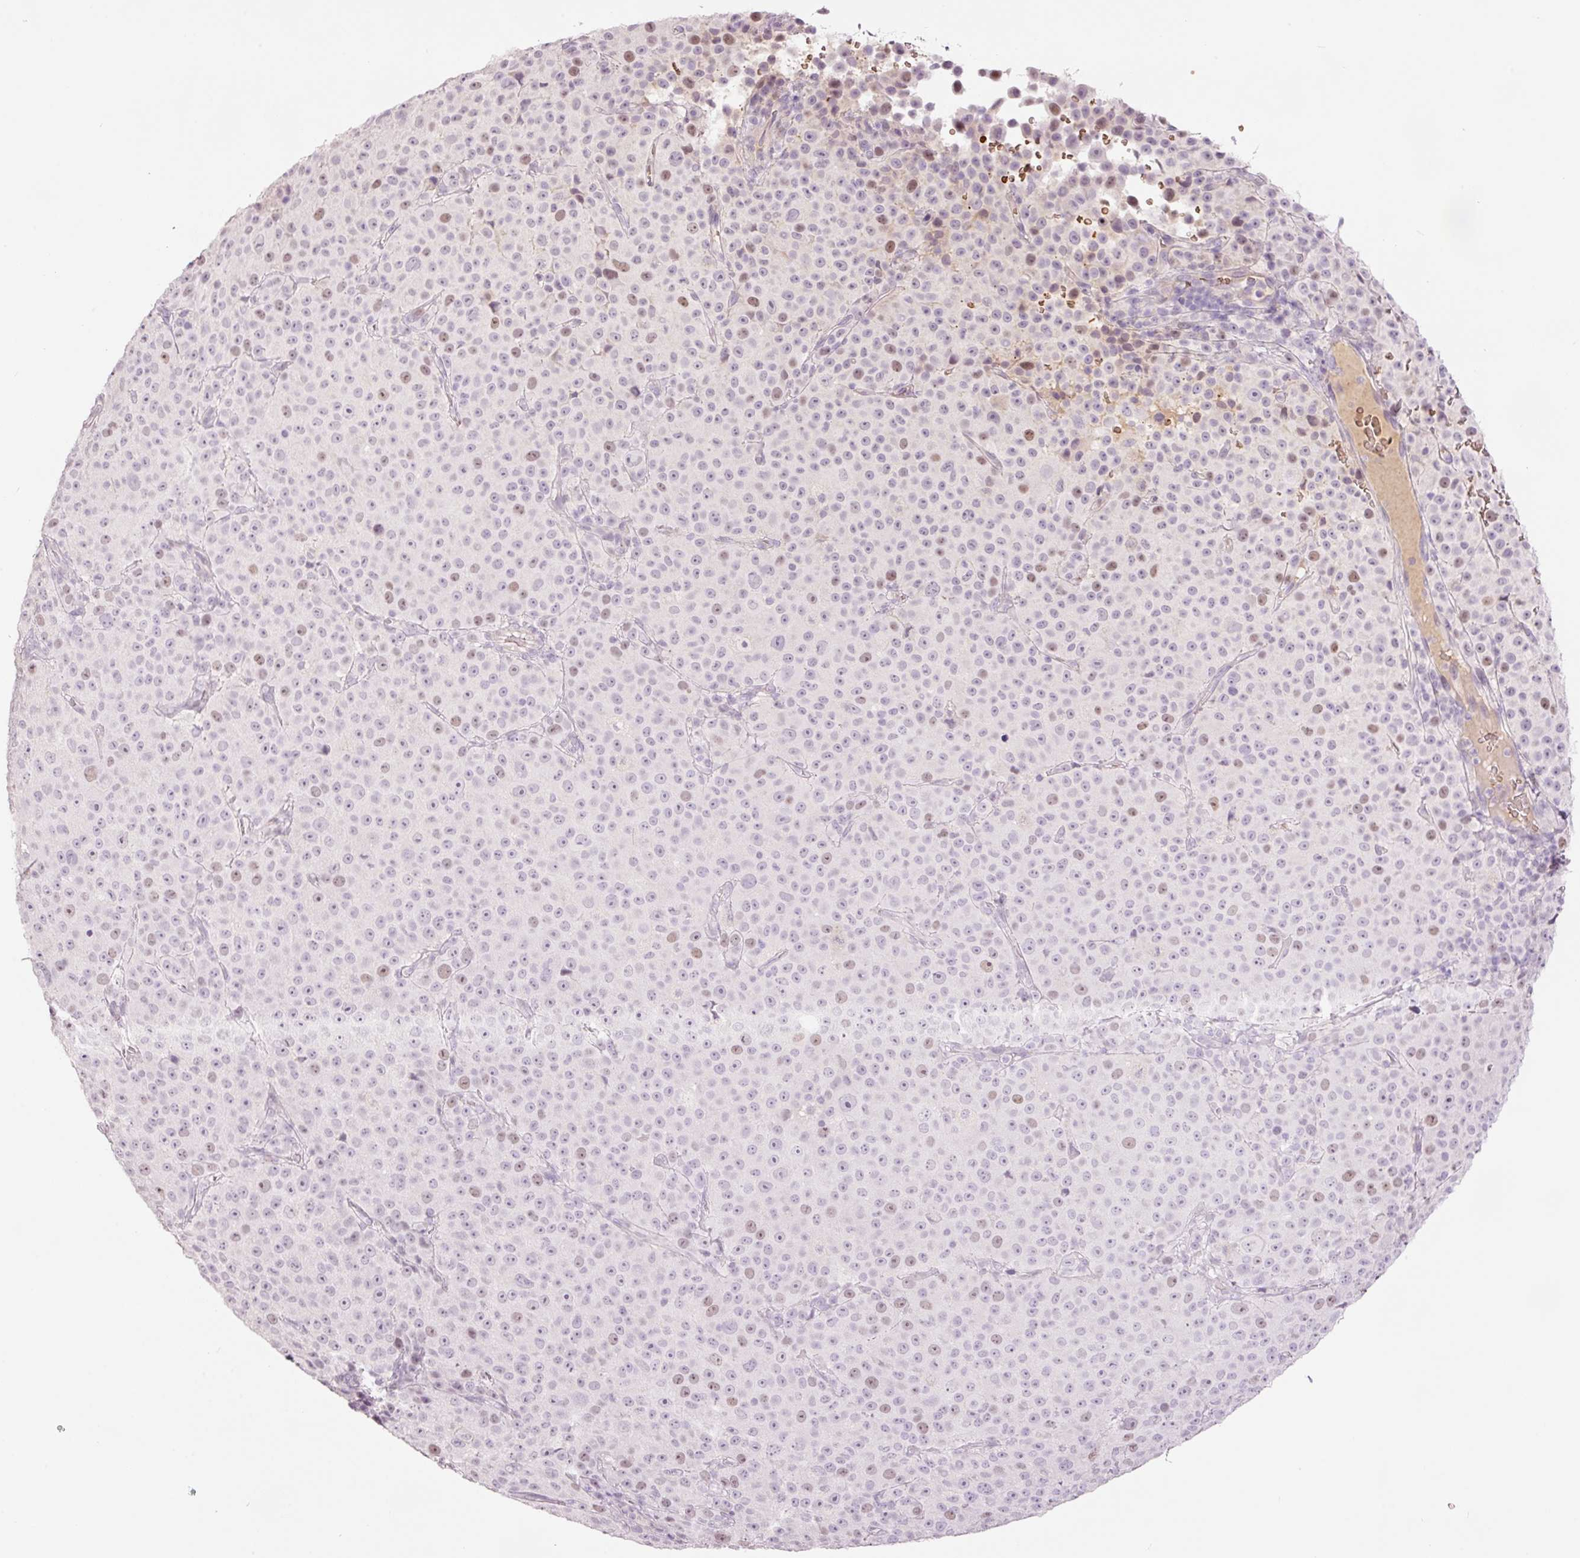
{"staining": {"intensity": "moderate", "quantity": "25%-75%", "location": "nuclear"}, "tissue": "melanoma", "cell_type": "Tumor cells", "image_type": "cancer", "snomed": [{"axis": "morphology", "description": "Malignant melanoma, Metastatic site"}, {"axis": "topography", "description": "Skin"}, {"axis": "topography", "description": "Lymph node"}], "caption": "Protein staining of melanoma tissue demonstrates moderate nuclear staining in about 25%-75% of tumor cells. Immunohistochemistry (ihc) stains the protein in brown and the nuclei are stained blue.", "gene": "LY6G6D", "patient": {"sex": "male", "age": 66}}